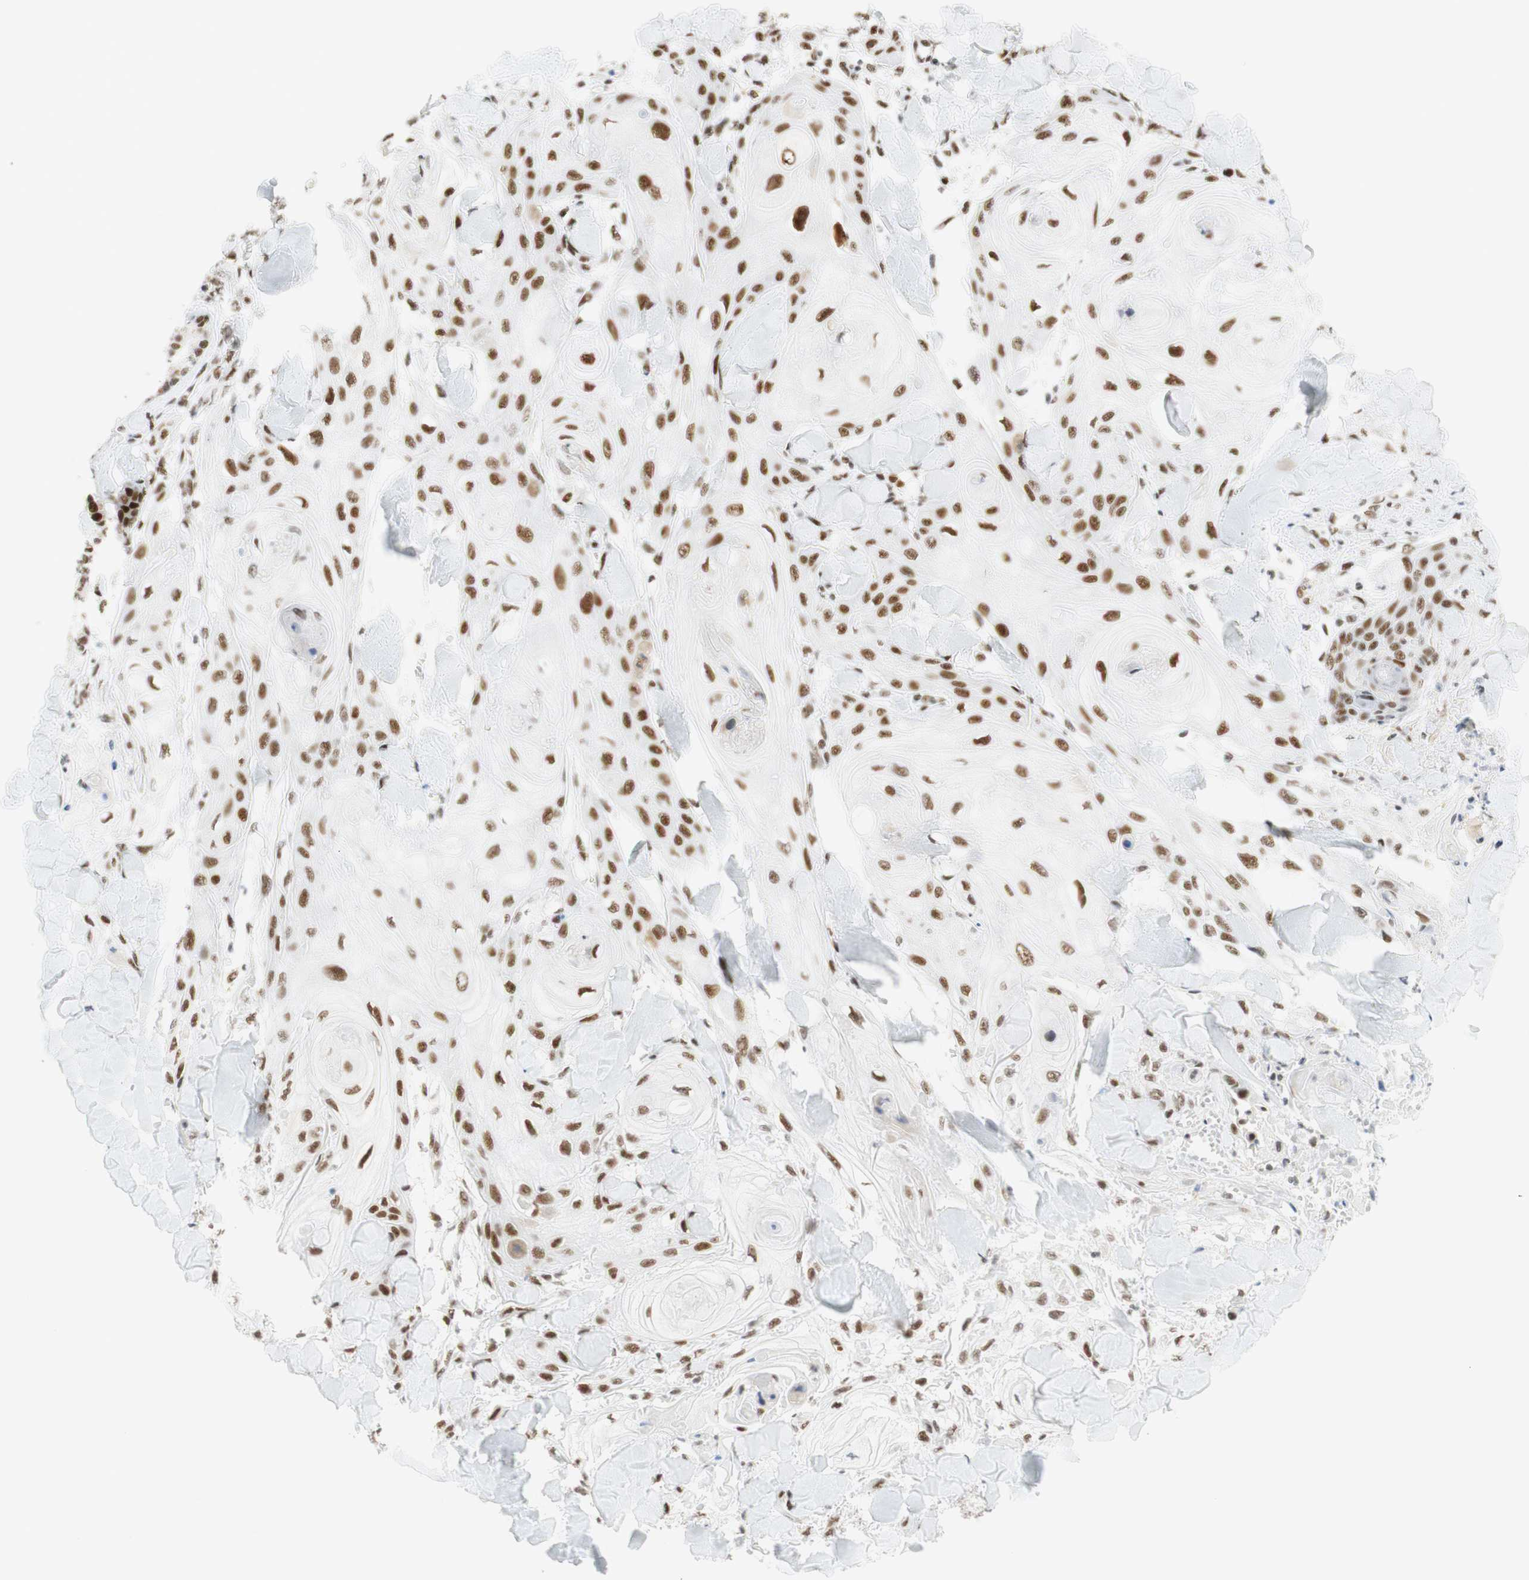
{"staining": {"intensity": "moderate", "quantity": "25%-75%", "location": "nuclear"}, "tissue": "skin cancer", "cell_type": "Tumor cells", "image_type": "cancer", "snomed": [{"axis": "morphology", "description": "Squamous cell carcinoma, NOS"}, {"axis": "topography", "description": "Skin"}], "caption": "Protein positivity by immunohistochemistry (IHC) displays moderate nuclear positivity in approximately 25%-75% of tumor cells in skin squamous cell carcinoma. (Brightfield microscopy of DAB IHC at high magnification).", "gene": "RNF20", "patient": {"sex": "male", "age": 74}}